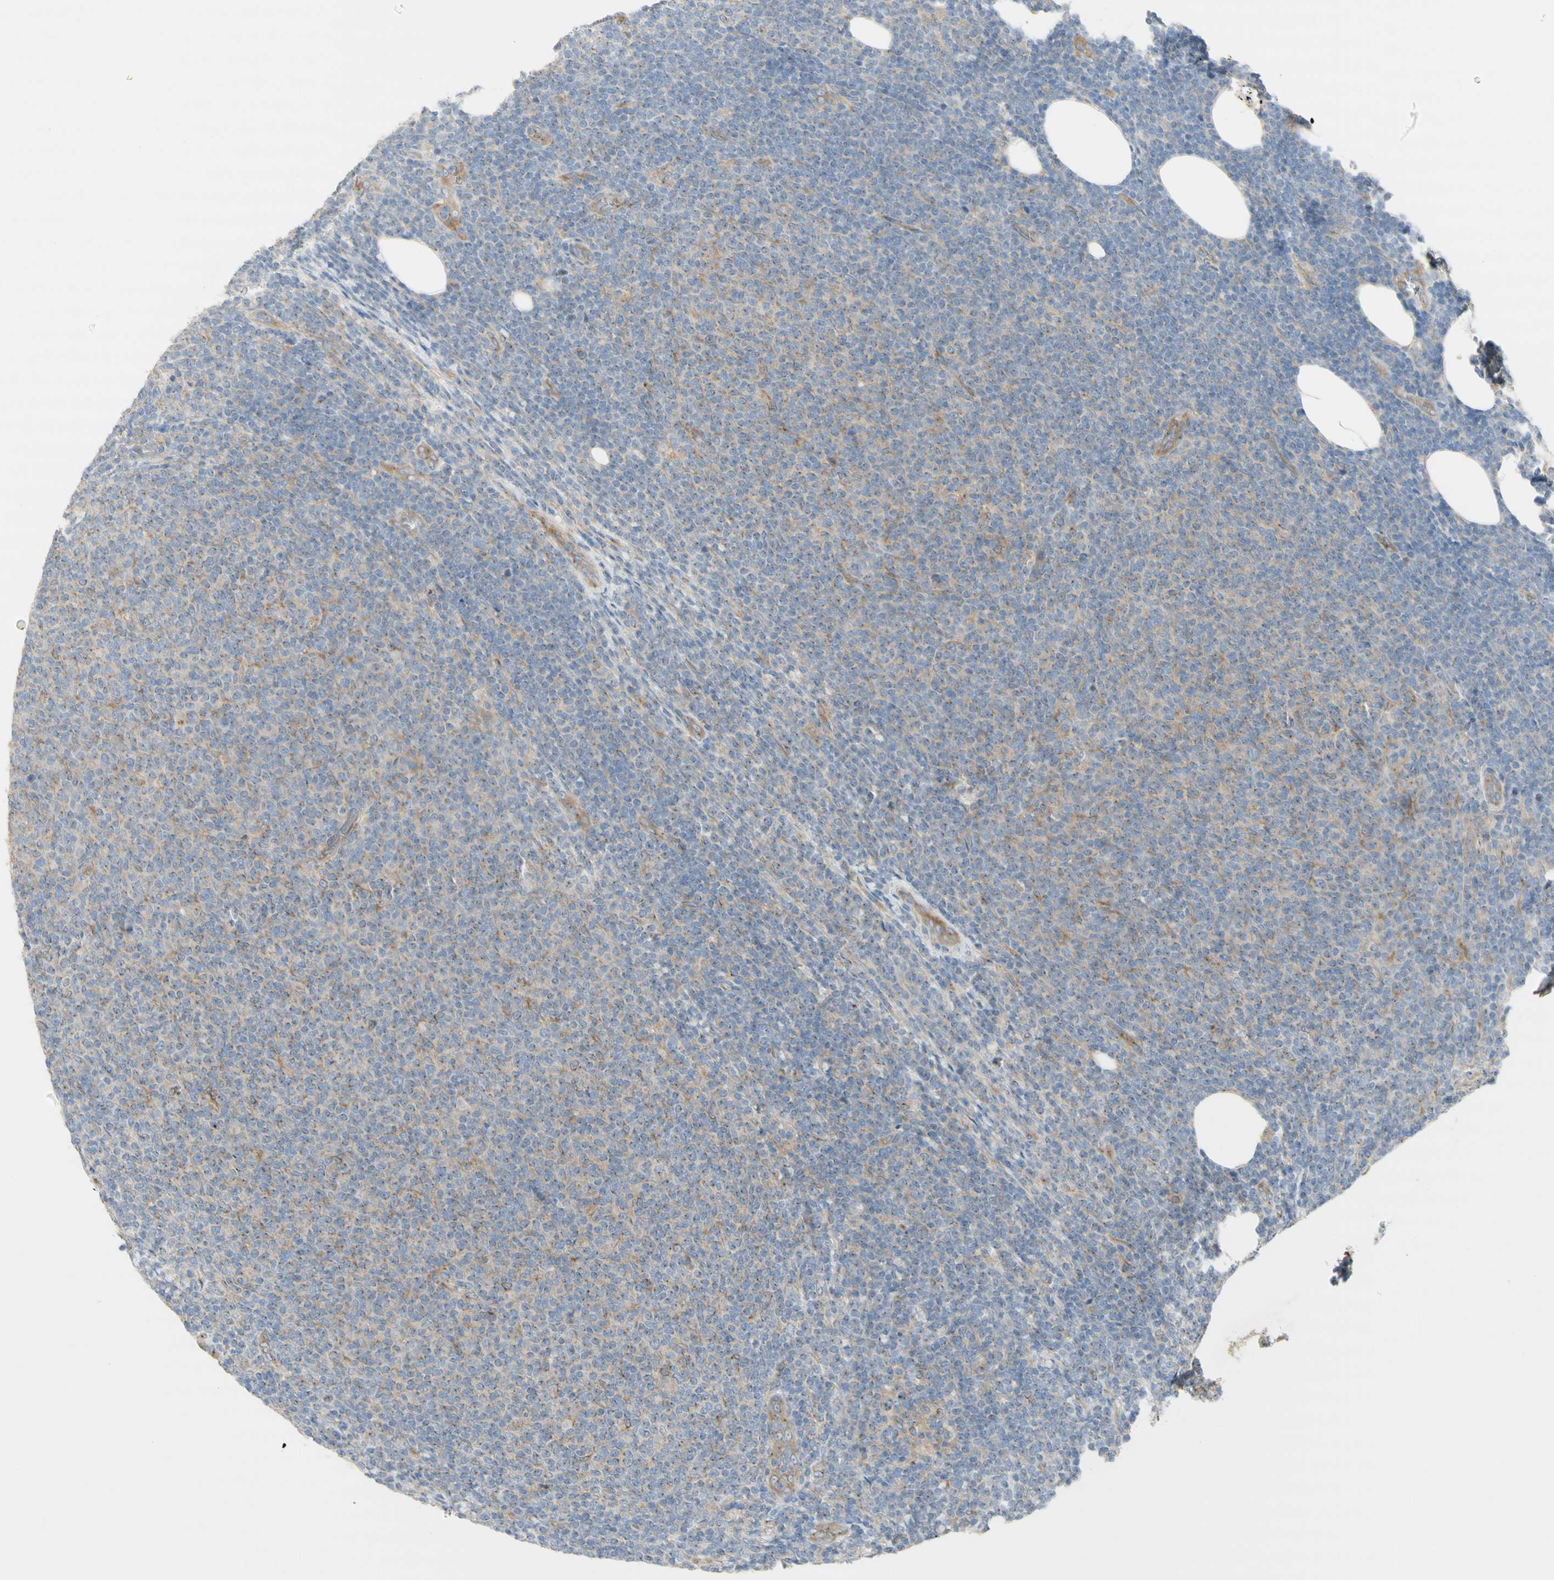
{"staining": {"intensity": "moderate", "quantity": "<25%", "location": "cytoplasmic/membranous"}, "tissue": "lymphoma", "cell_type": "Tumor cells", "image_type": "cancer", "snomed": [{"axis": "morphology", "description": "Malignant lymphoma, non-Hodgkin's type, Low grade"}, {"axis": "topography", "description": "Lymph node"}], "caption": "Protein staining shows moderate cytoplasmic/membranous expression in about <25% of tumor cells in lymphoma.", "gene": "DYNC1H1", "patient": {"sex": "male", "age": 66}}